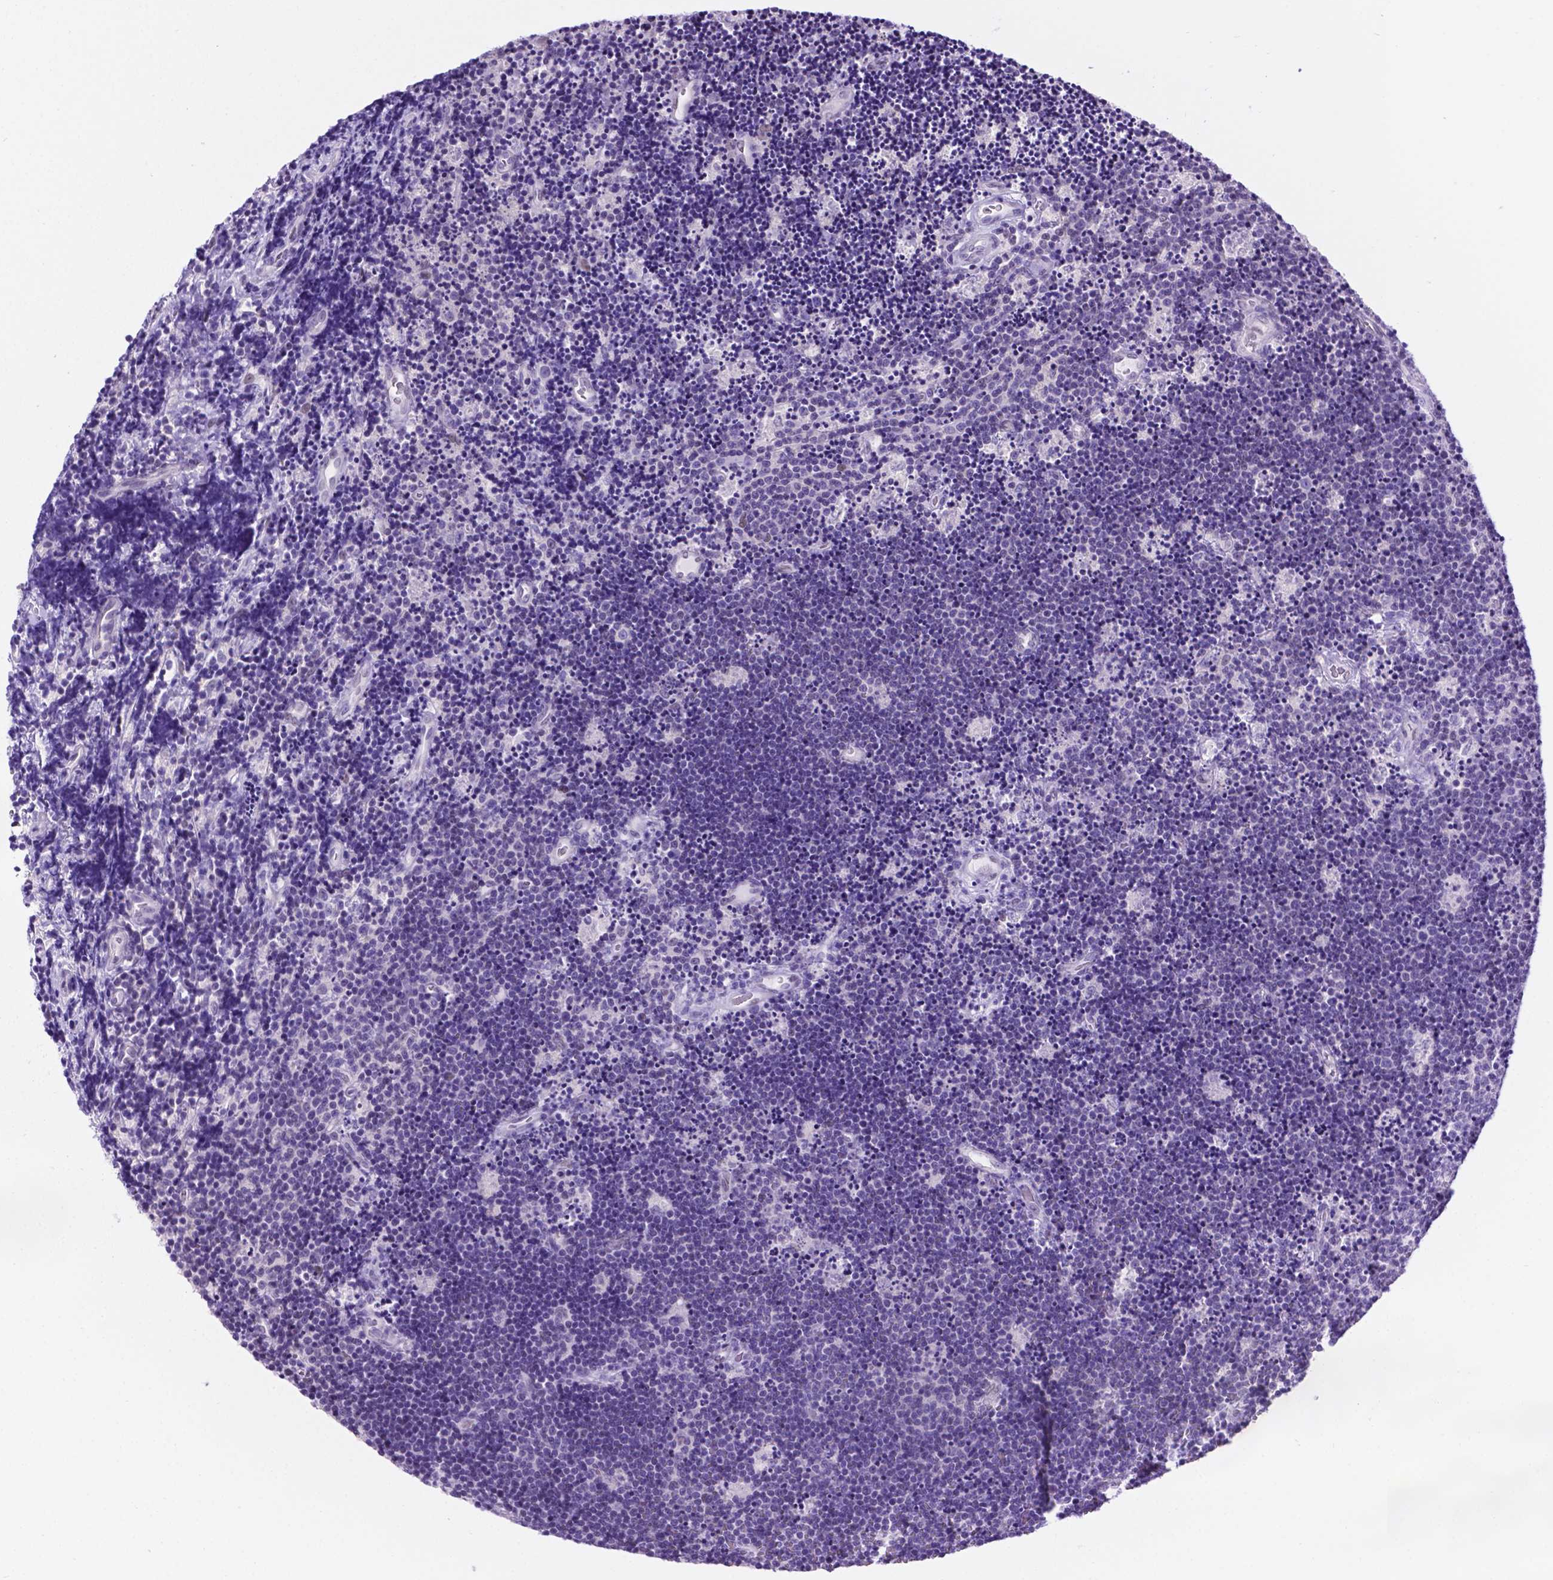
{"staining": {"intensity": "negative", "quantity": "none", "location": "none"}, "tissue": "lymphoma", "cell_type": "Tumor cells", "image_type": "cancer", "snomed": [{"axis": "morphology", "description": "Malignant lymphoma, non-Hodgkin's type, Low grade"}, {"axis": "topography", "description": "Brain"}], "caption": "Tumor cells are negative for protein expression in human lymphoma.", "gene": "TMEM210", "patient": {"sex": "female", "age": 66}}